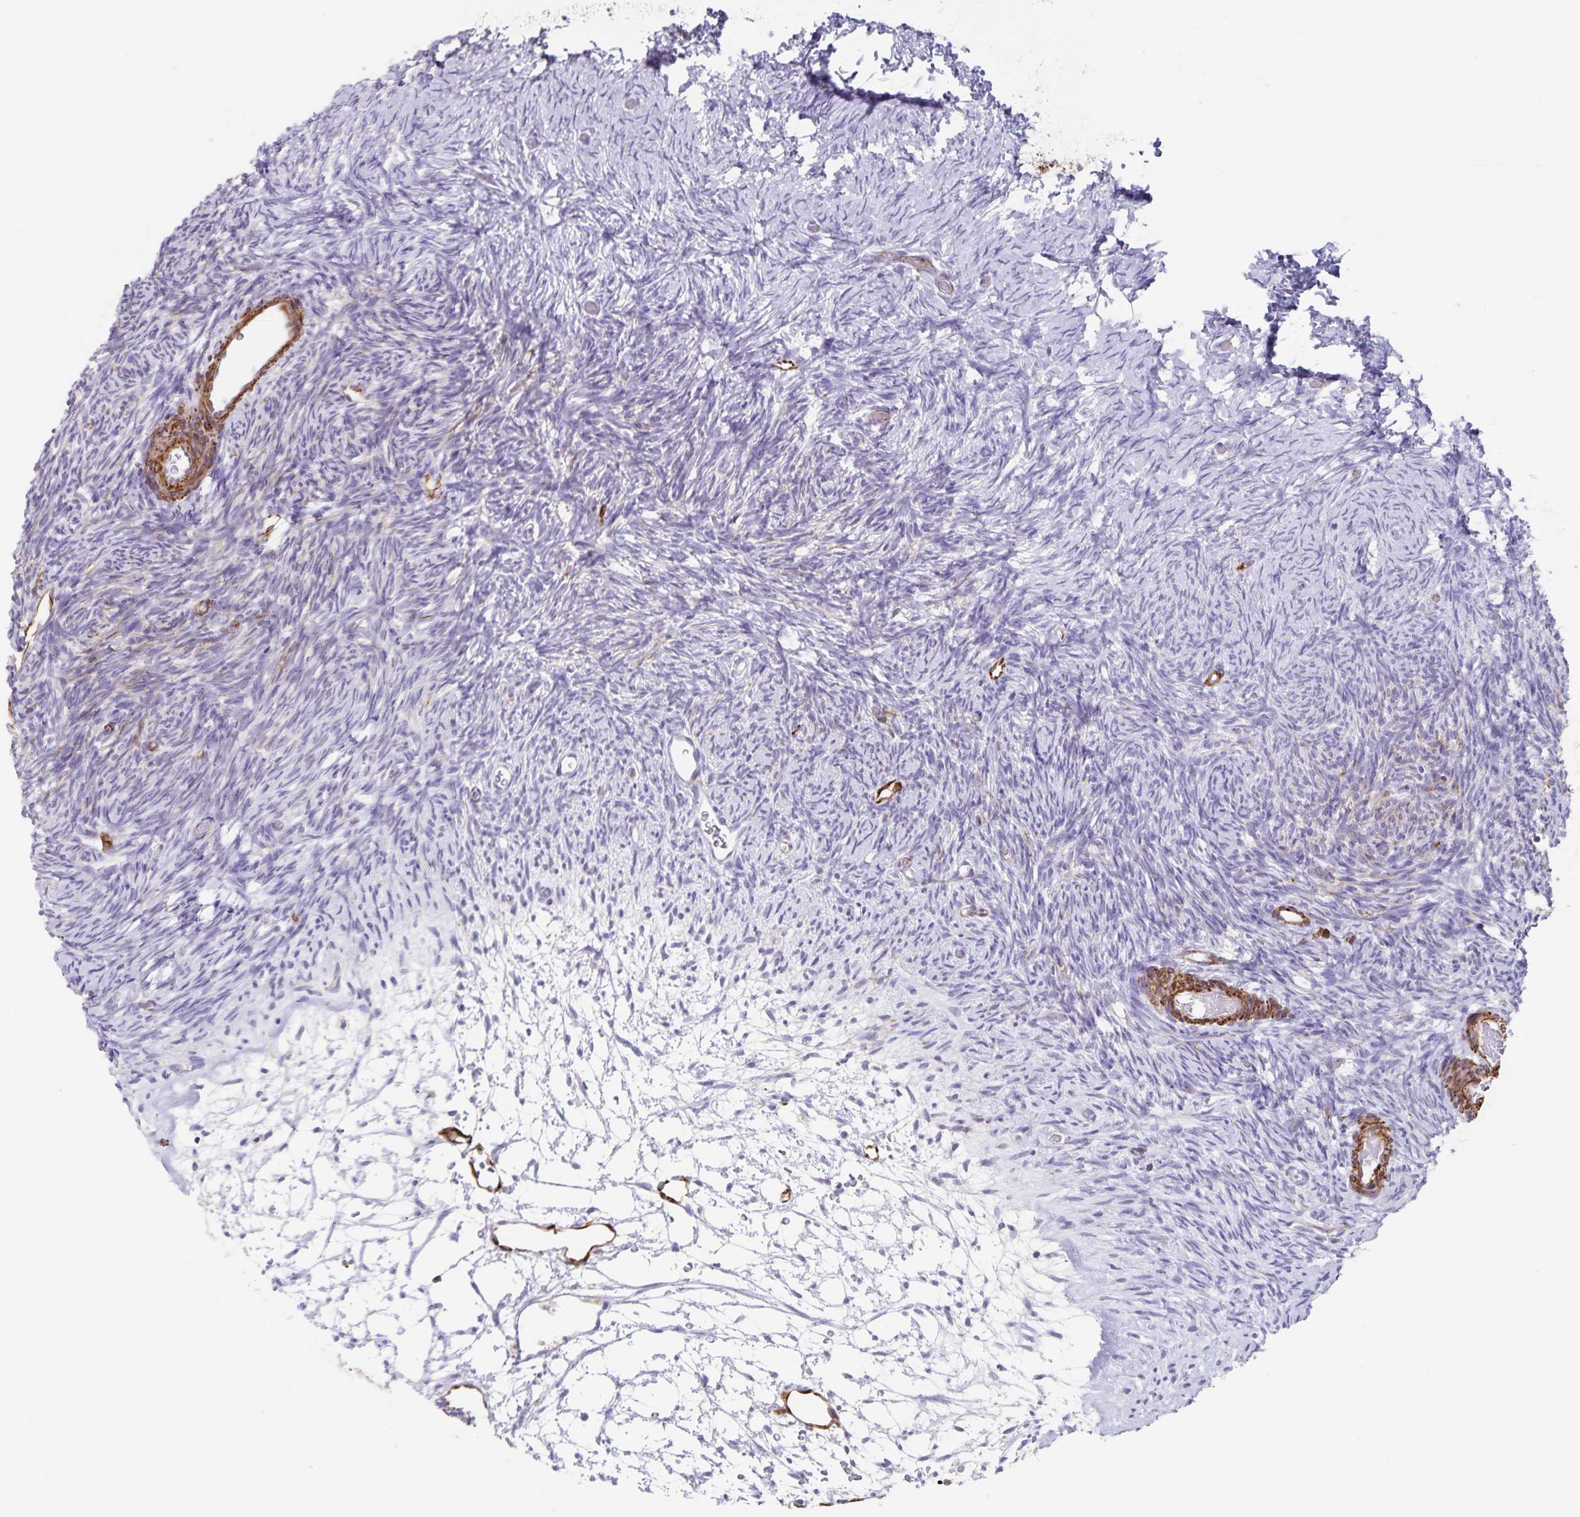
{"staining": {"intensity": "negative", "quantity": "none", "location": "none"}, "tissue": "ovary", "cell_type": "Ovarian stroma cells", "image_type": "normal", "snomed": [{"axis": "morphology", "description": "Normal tissue, NOS"}, {"axis": "topography", "description": "Ovary"}], "caption": "Immunohistochemistry (IHC) micrograph of benign ovary: human ovary stained with DAB displays no significant protein expression in ovarian stroma cells.", "gene": "SYNM", "patient": {"sex": "female", "age": 39}}